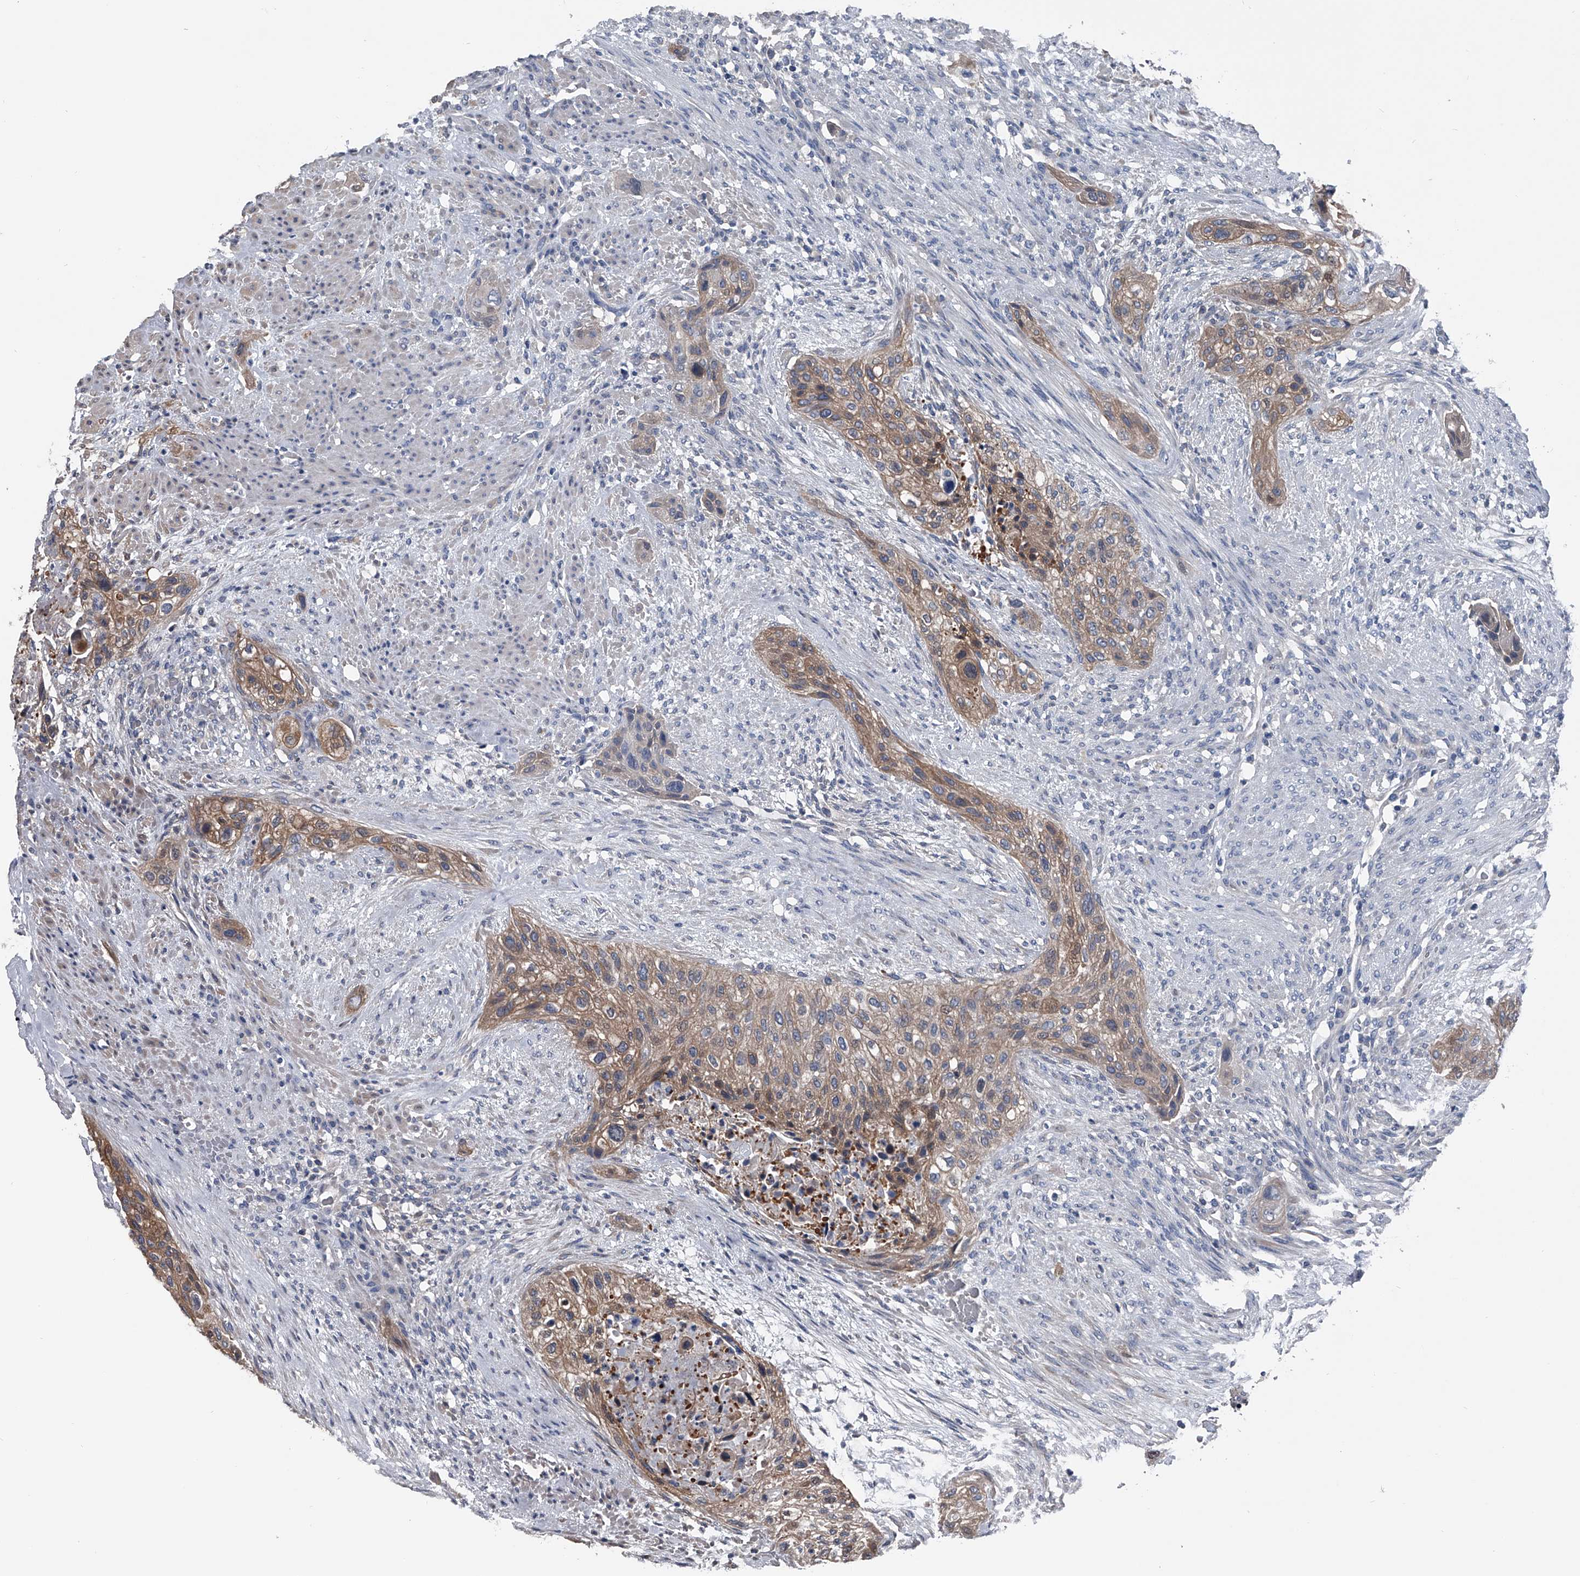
{"staining": {"intensity": "moderate", "quantity": ">75%", "location": "cytoplasmic/membranous"}, "tissue": "urothelial cancer", "cell_type": "Tumor cells", "image_type": "cancer", "snomed": [{"axis": "morphology", "description": "Urothelial carcinoma, High grade"}, {"axis": "topography", "description": "Urinary bladder"}], "caption": "Brown immunohistochemical staining in human high-grade urothelial carcinoma reveals moderate cytoplasmic/membranous positivity in about >75% of tumor cells. Nuclei are stained in blue.", "gene": "KIF13A", "patient": {"sex": "male", "age": 35}}